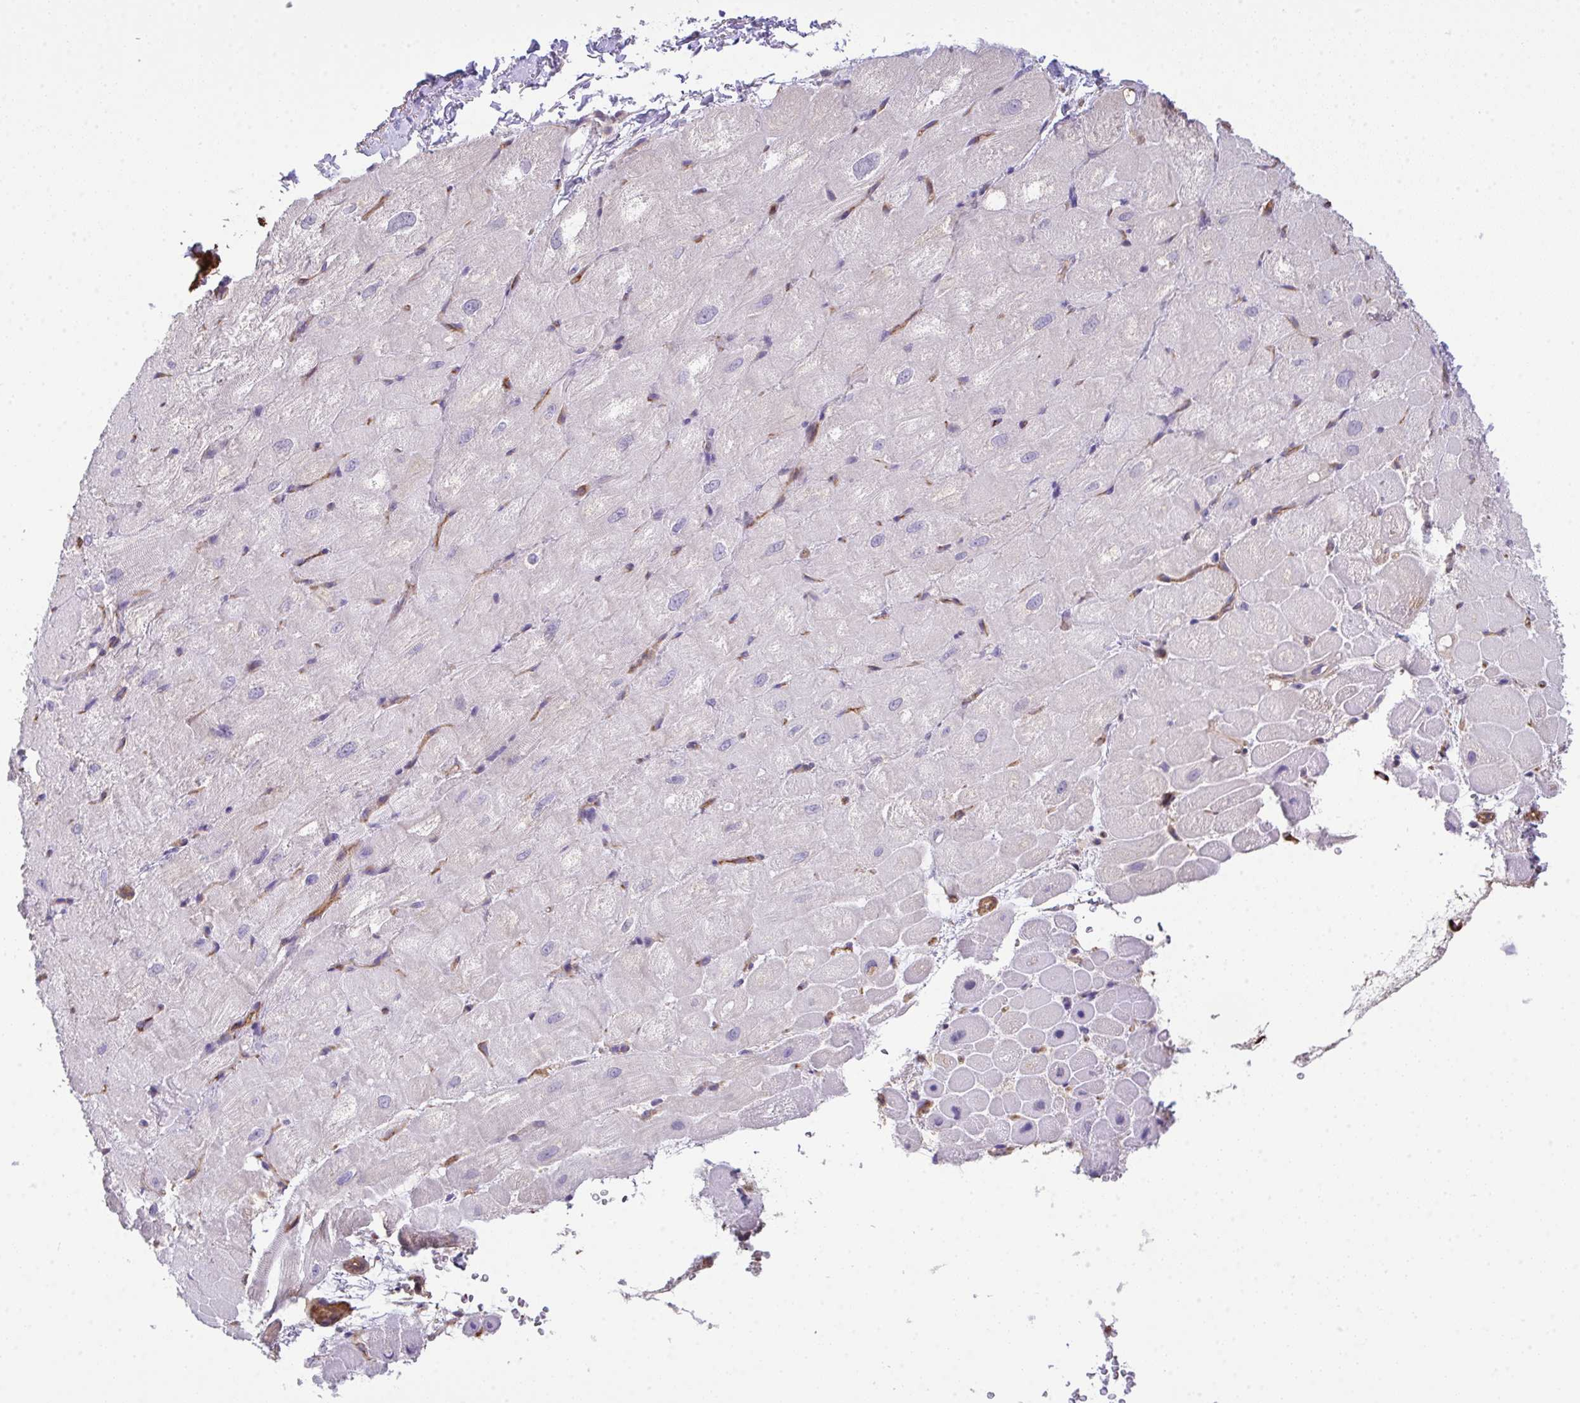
{"staining": {"intensity": "negative", "quantity": "none", "location": "none"}, "tissue": "heart muscle", "cell_type": "Cardiomyocytes", "image_type": "normal", "snomed": [{"axis": "morphology", "description": "Normal tissue, NOS"}, {"axis": "topography", "description": "Heart"}], "caption": "Protein analysis of benign heart muscle shows no significant expression in cardiomyocytes. Brightfield microscopy of immunohistochemistry stained with DAB (3,3'-diaminobenzidine) (brown) and hematoxylin (blue), captured at high magnification.", "gene": "TMEM229A", "patient": {"sex": "male", "age": 62}}